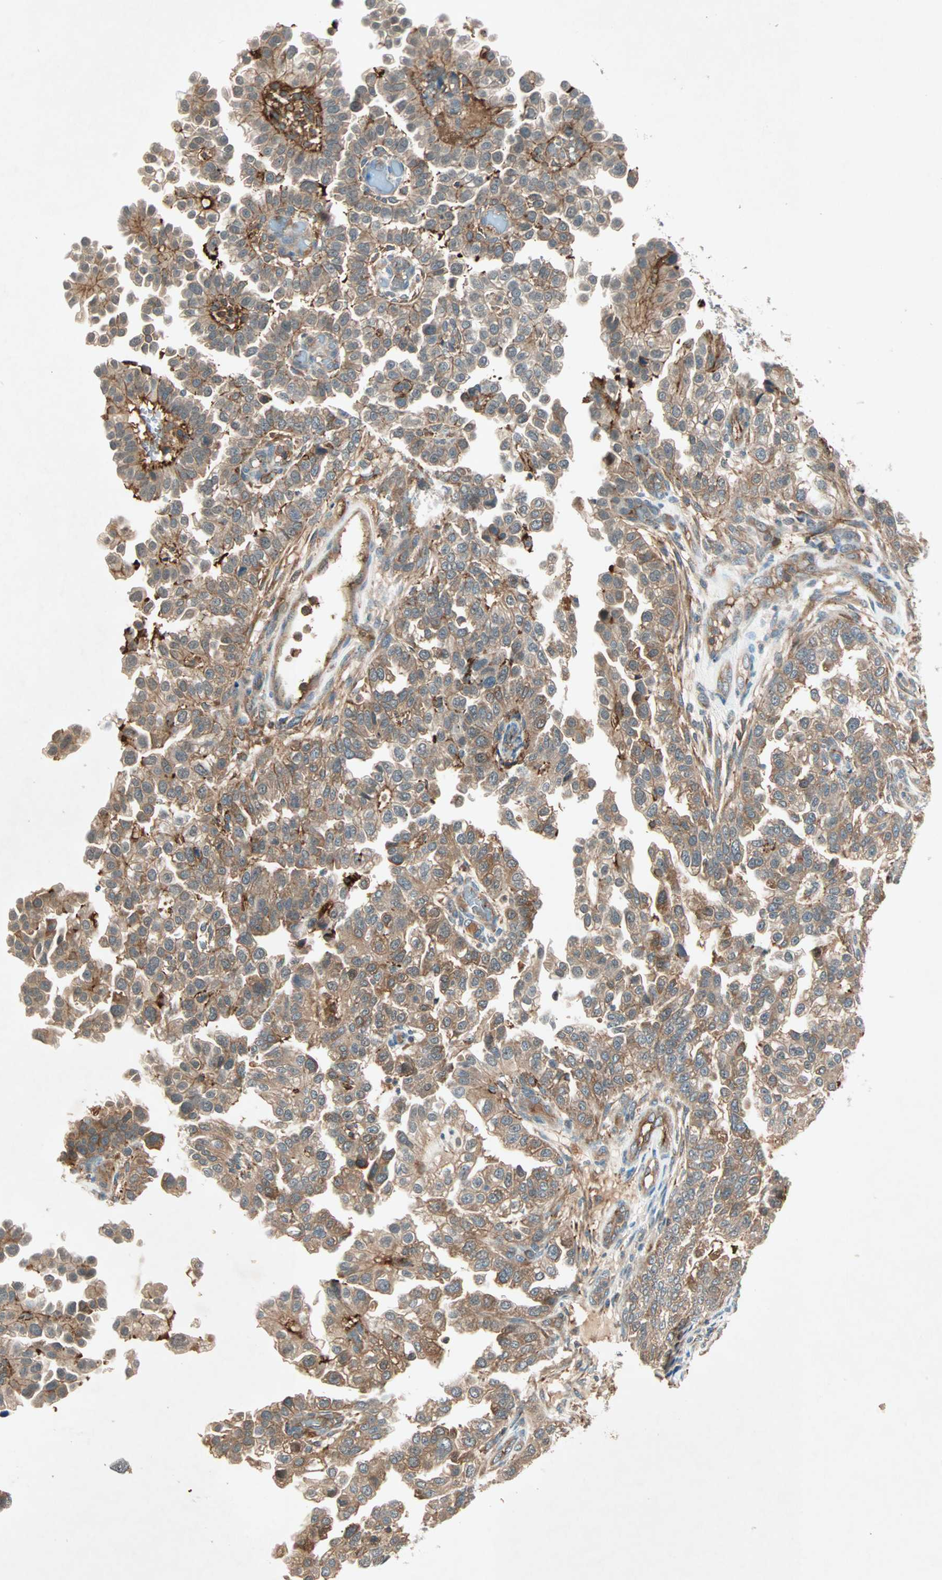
{"staining": {"intensity": "moderate", "quantity": ">75%", "location": "cytoplasmic/membranous"}, "tissue": "endometrial cancer", "cell_type": "Tumor cells", "image_type": "cancer", "snomed": [{"axis": "morphology", "description": "Adenocarcinoma, NOS"}, {"axis": "topography", "description": "Endometrium"}], "caption": "Brown immunohistochemical staining in endometrial cancer (adenocarcinoma) exhibits moderate cytoplasmic/membranous expression in about >75% of tumor cells. (DAB = brown stain, brightfield microscopy at high magnification).", "gene": "TEC", "patient": {"sex": "female", "age": 85}}